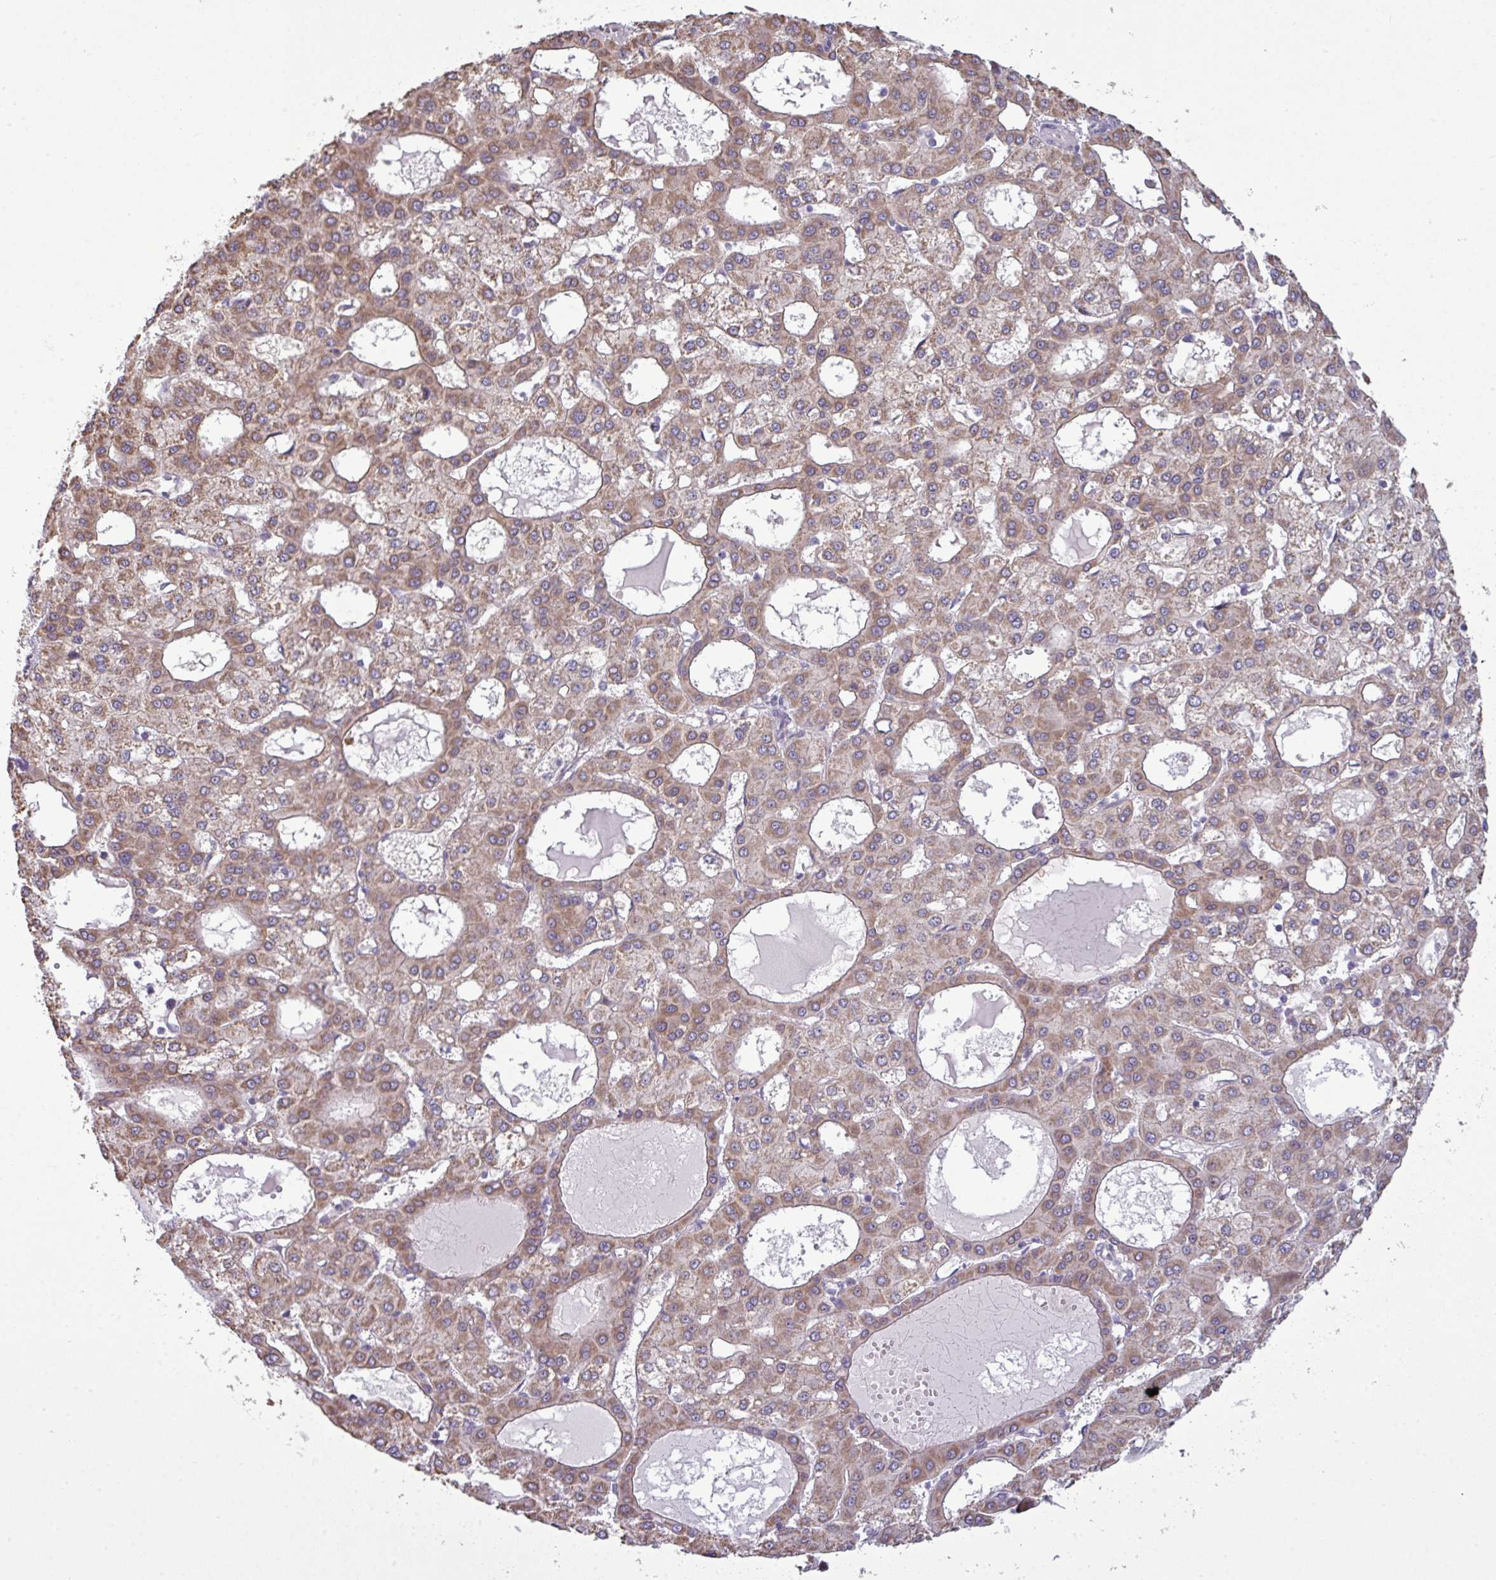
{"staining": {"intensity": "moderate", "quantity": ">75%", "location": "cytoplasmic/membranous"}, "tissue": "liver cancer", "cell_type": "Tumor cells", "image_type": "cancer", "snomed": [{"axis": "morphology", "description": "Carcinoma, Hepatocellular, NOS"}, {"axis": "topography", "description": "Liver"}], "caption": "Protein analysis of liver cancer (hepatocellular carcinoma) tissue demonstrates moderate cytoplasmic/membranous staining in approximately >75% of tumor cells.", "gene": "ZNF217", "patient": {"sex": "male", "age": 47}}